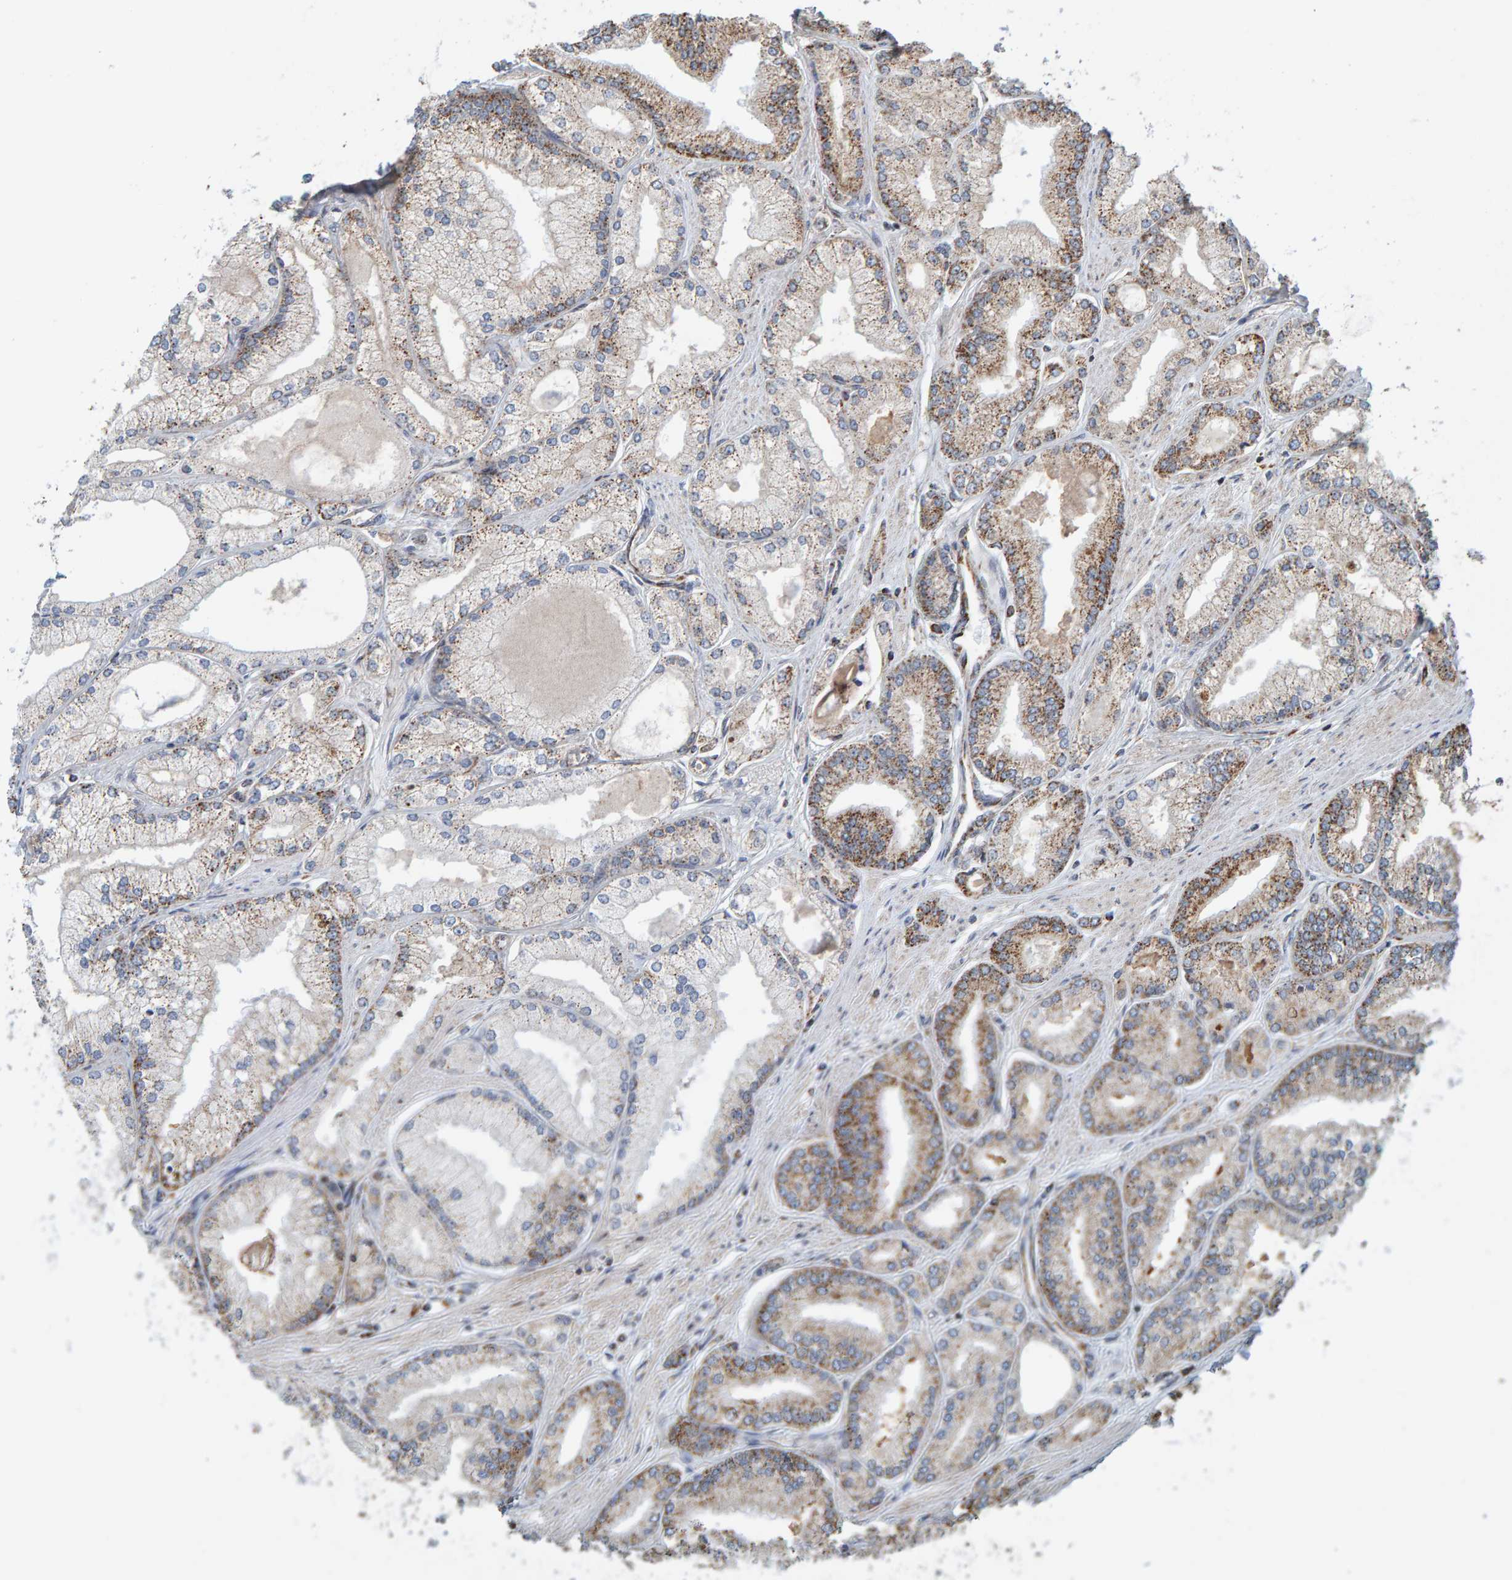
{"staining": {"intensity": "moderate", "quantity": "25%-75%", "location": "cytoplasmic/membranous"}, "tissue": "prostate cancer", "cell_type": "Tumor cells", "image_type": "cancer", "snomed": [{"axis": "morphology", "description": "Adenocarcinoma, Low grade"}, {"axis": "topography", "description": "Prostate"}], "caption": "Brown immunohistochemical staining in prostate cancer displays moderate cytoplasmic/membranous positivity in approximately 25%-75% of tumor cells. (Brightfield microscopy of DAB IHC at high magnification).", "gene": "MRPL45", "patient": {"sex": "male", "age": 52}}